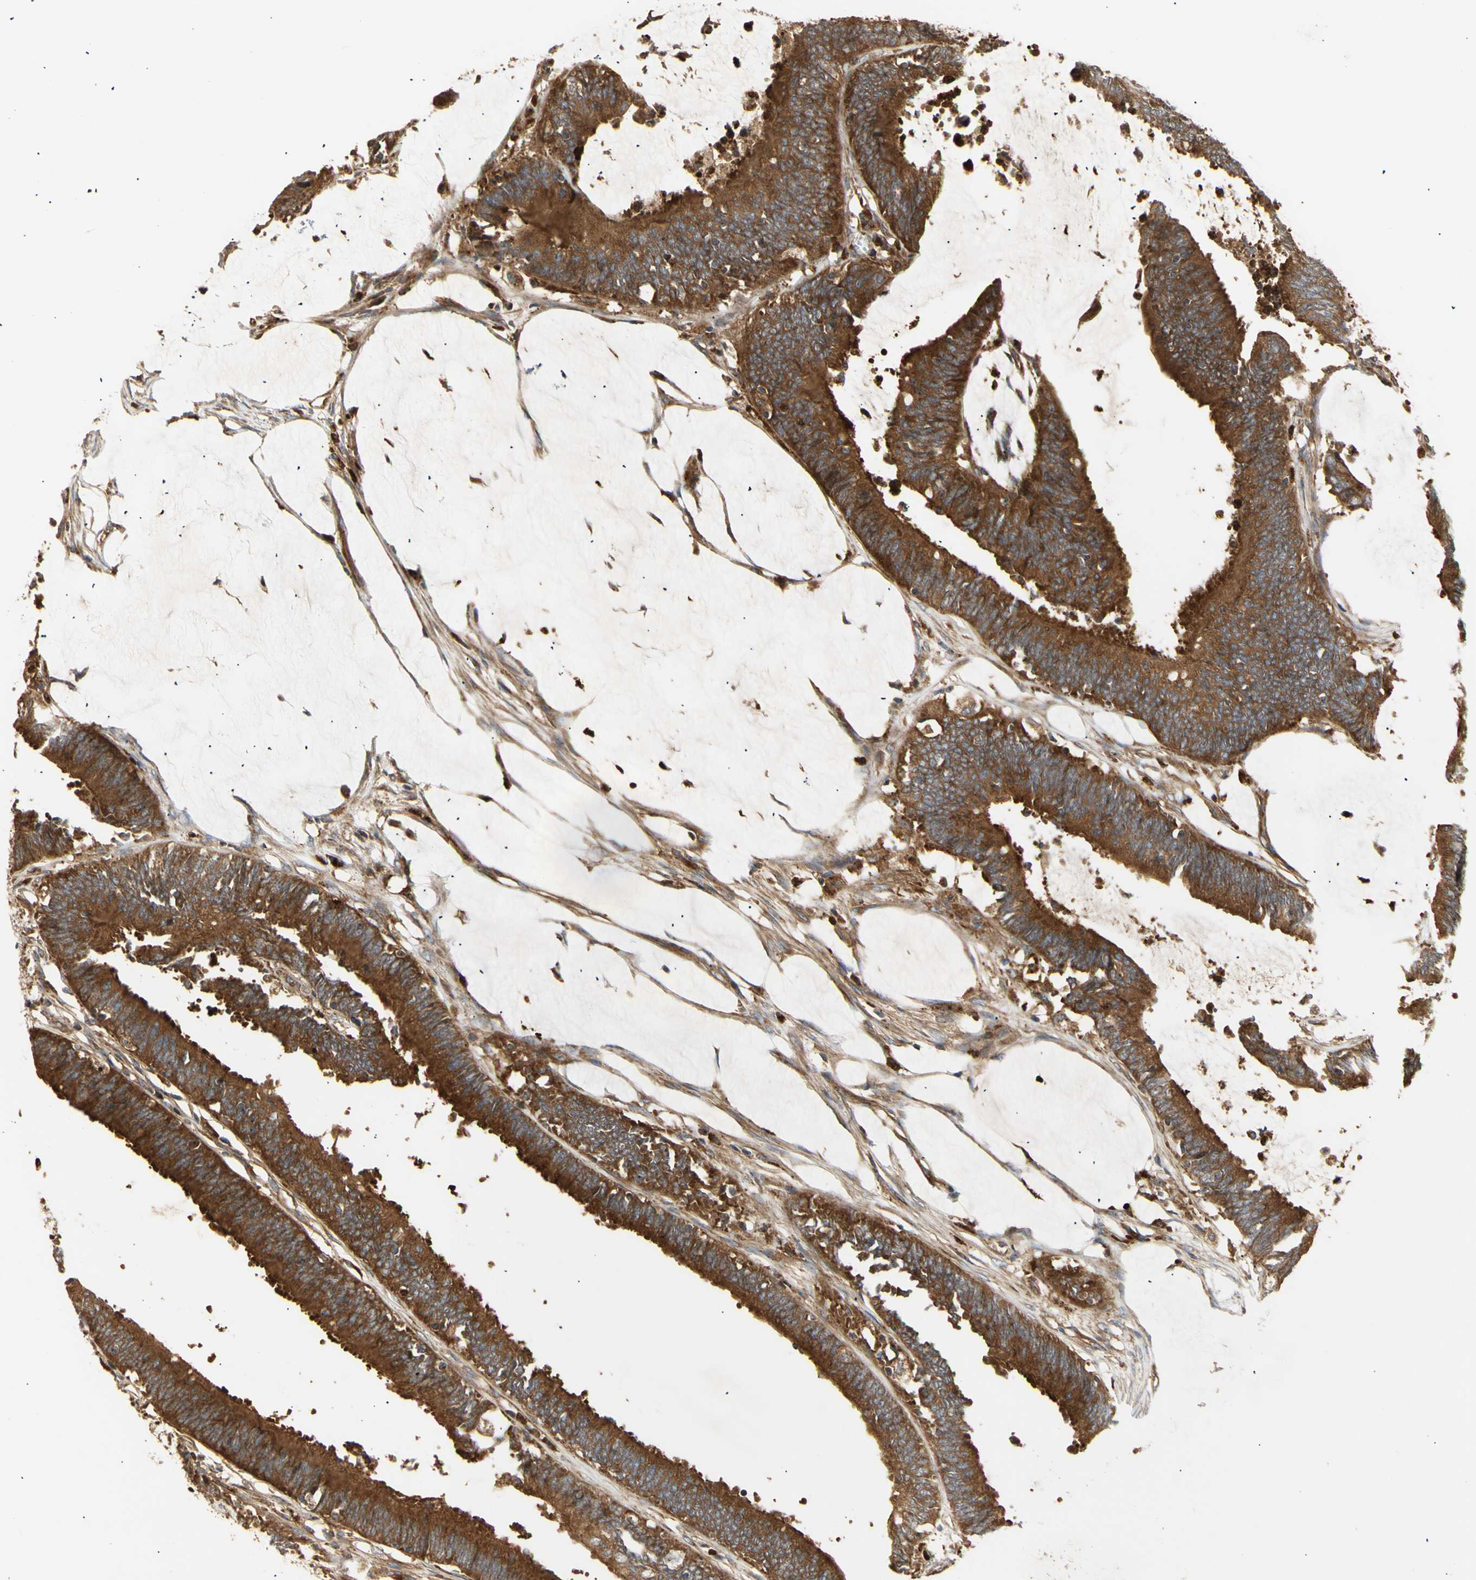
{"staining": {"intensity": "strong", "quantity": ">75%", "location": "cytoplasmic/membranous"}, "tissue": "colorectal cancer", "cell_type": "Tumor cells", "image_type": "cancer", "snomed": [{"axis": "morphology", "description": "Adenocarcinoma, NOS"}, {"axis": "topography", "description": "Rectum"}], "caption": "Human colorectal adenocarcinoma stained with a protein marker exhibits strong staining in tumor cells.", "gene": "TUBG2", "patient": {"sex": "female", "age": 66}}